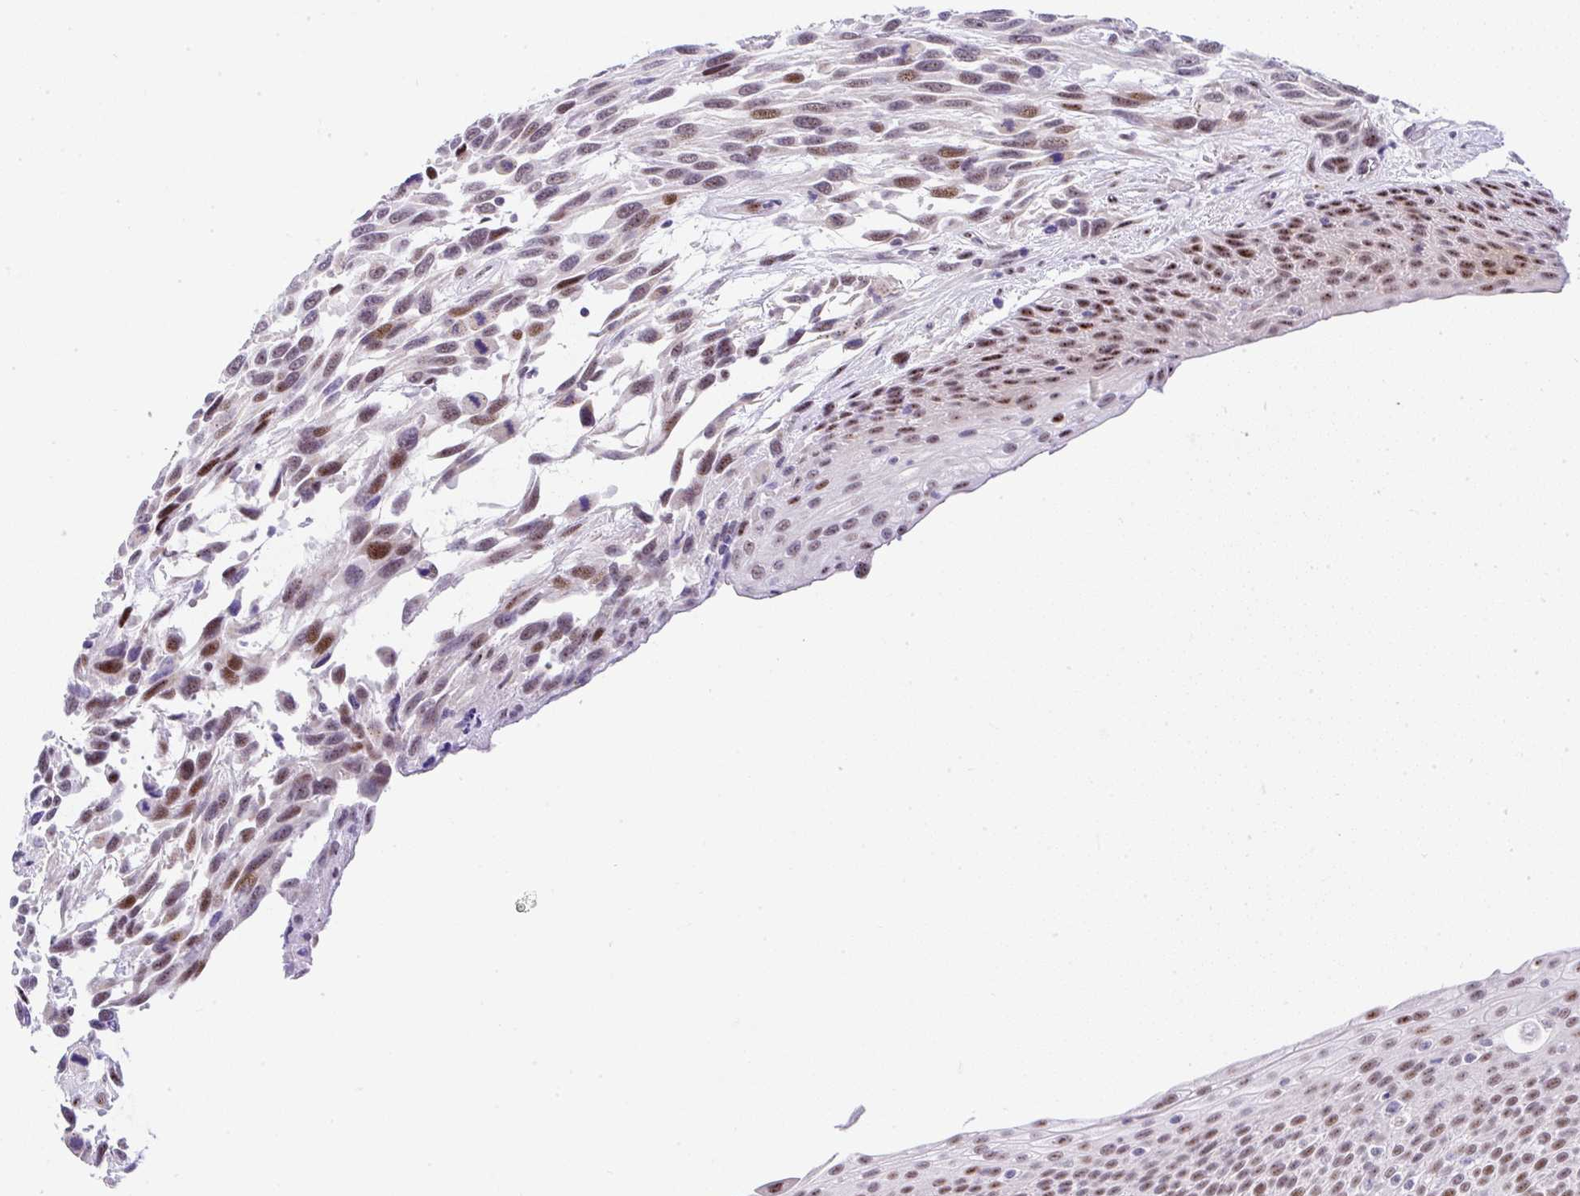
{"staining": {"intensity": "moderate", "quantity": ">75%", "location": "nuclear"}, "tissue": "urothelial cancer", "cell_type": "Tumor cells", "image_type": "cancer", "snomed": [{"axis": "morphology", "description": "Urothelial carcinoma, High grade"}, {"axis": "topography", "description": "Urinary bladder"}], "caption": "A high-resolution photomicrograph shows IHC staining of urothelial carcinoma (high-grade), which exhibits moderate nuclear positivity in about >75% of tumor cells. Nuclei are stained in blue.", "gene": "NR1D2", "patient": {"sex": "female", "age": 70}}